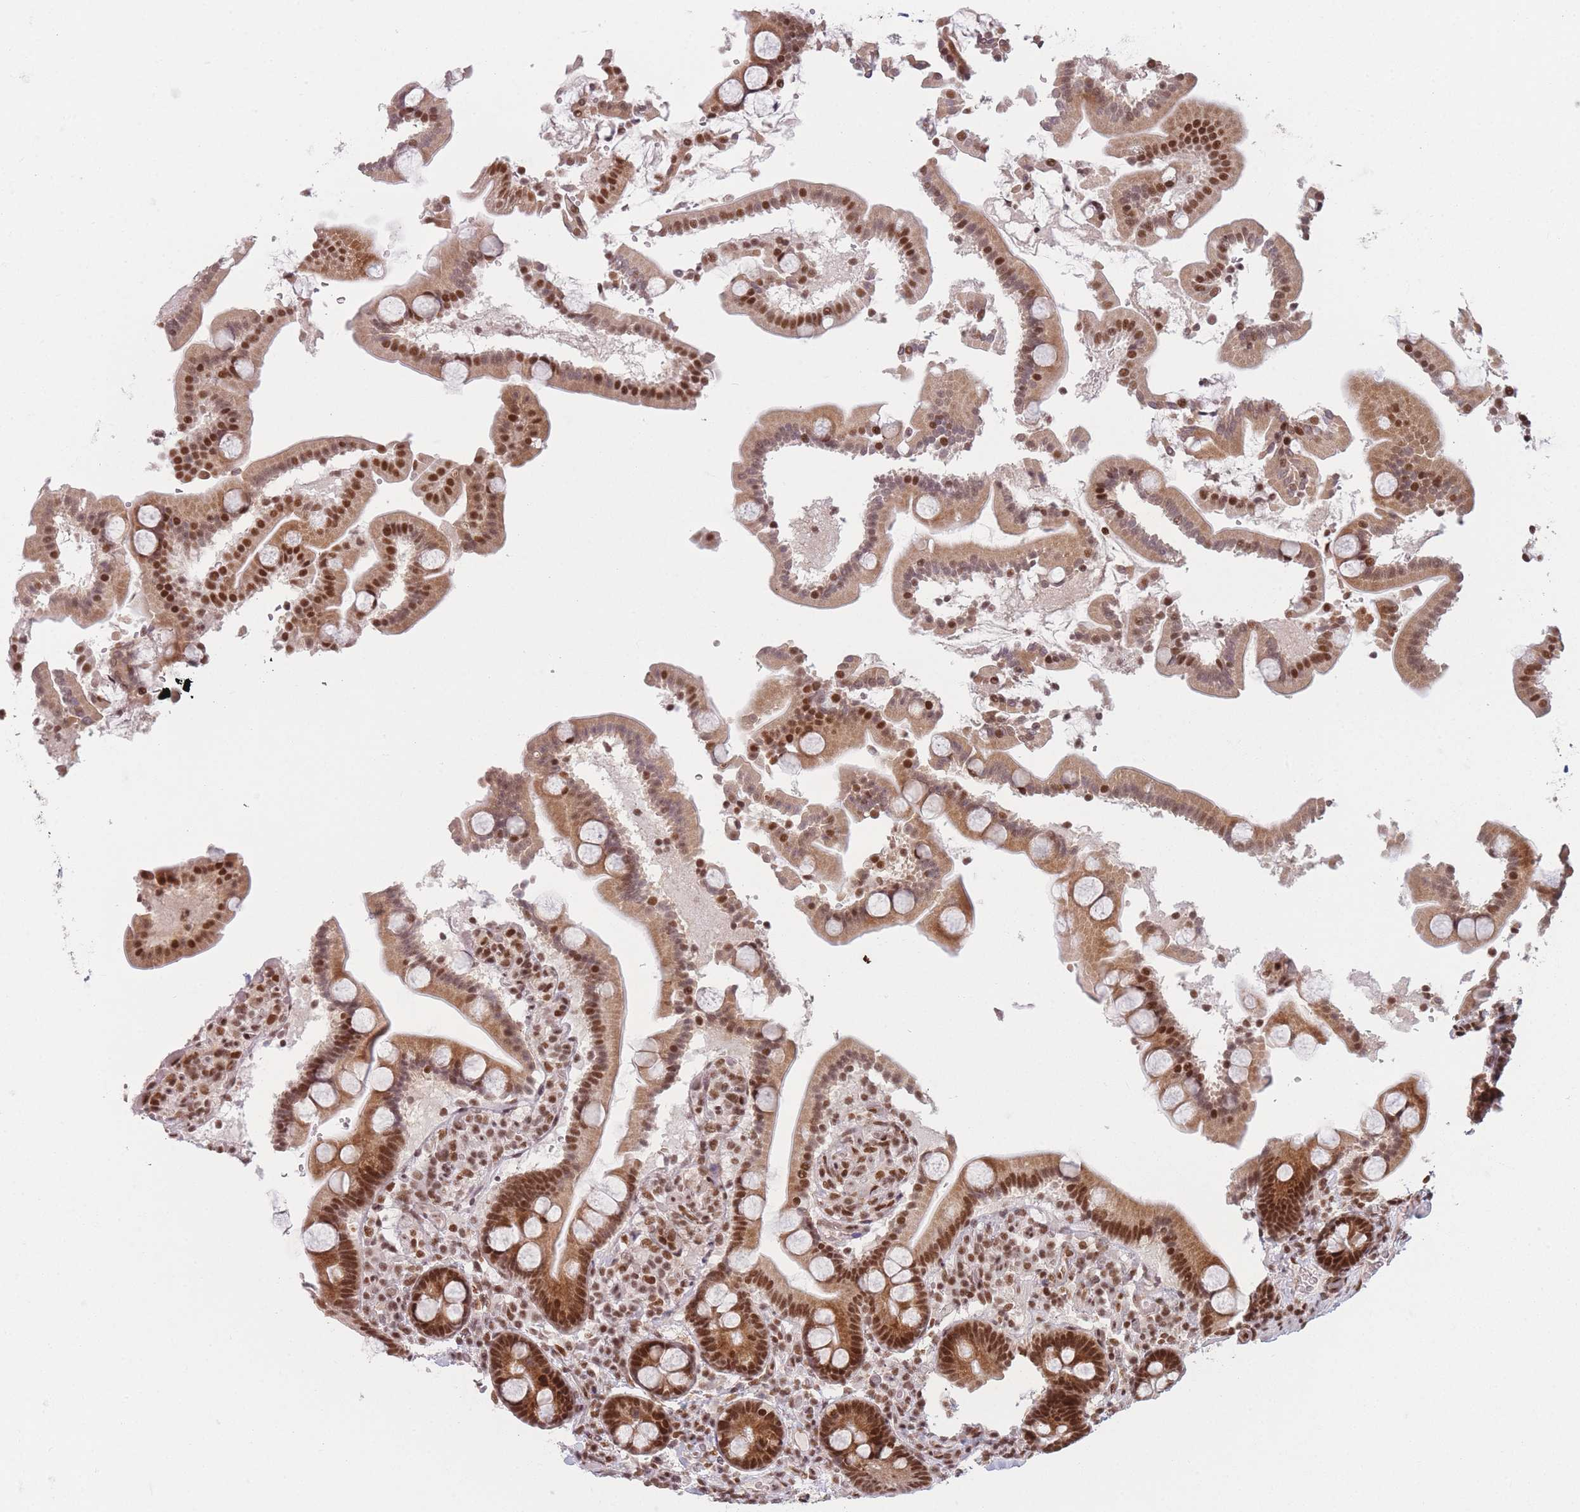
{"staining": {"intensity": "moderate", "quantity": ">75%", "location": "cytoplasmic/membranous,nuclear"}, "tissue": "duodenum", "cell_type": "Glandular cells", "image_type": "normal", "snomed": [{"axis": "morphology", "description": "Normal tissue, NOS"}, {"axis": "topography", "description": "Duodenum"}], "caption": "Immunohistochemical staining of unremarkable duodenum demonstrates >75% levels of moderate cytoplasmic/membranous,nuclear protein staining in approximately >75% of glandular cells.", "gene": "SUPT6H", "patient": {"sex": "male", "age": 55}}